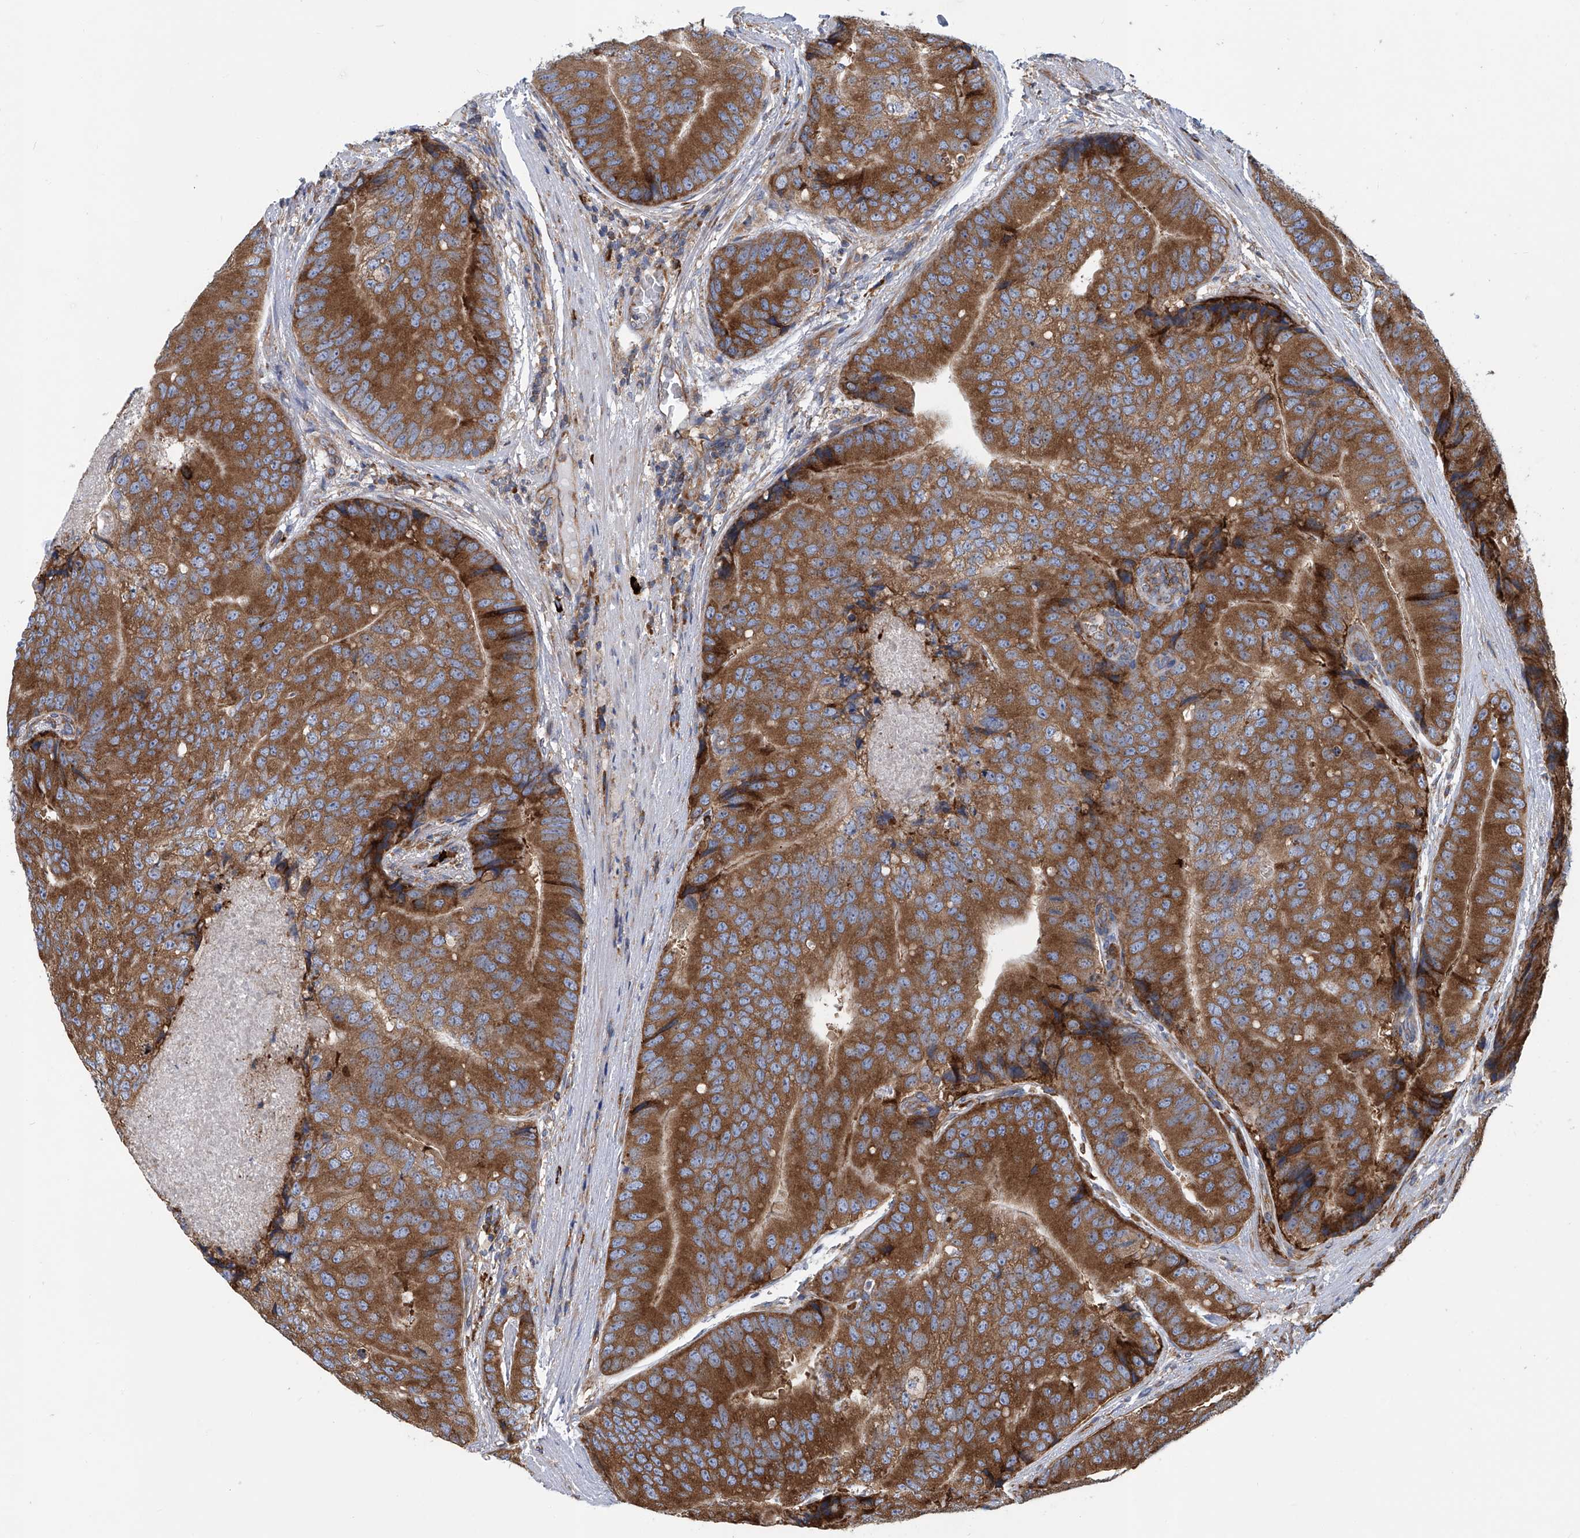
{"staining": {"intensity": "strong", "quantity": ">75%", "location": "cytoplasmic/membranous"}, "tissue": "prostate cancer", "cell_type": "Tumor cells", "image_type": "cancer", "snomed": [{"axis": "morphology", "description": "Adenocarcinoma, High grade"}, {"axis": "topography", "description": "Prostate"}], "caption": "Immunohistochemical staining of human prostate cancer demonstrates strong cytoplasmic/membranous protein staining in approximately >75% of tumor cells.", "gene": "SENP2", "patient": {"sex": "male", "age": 70}}